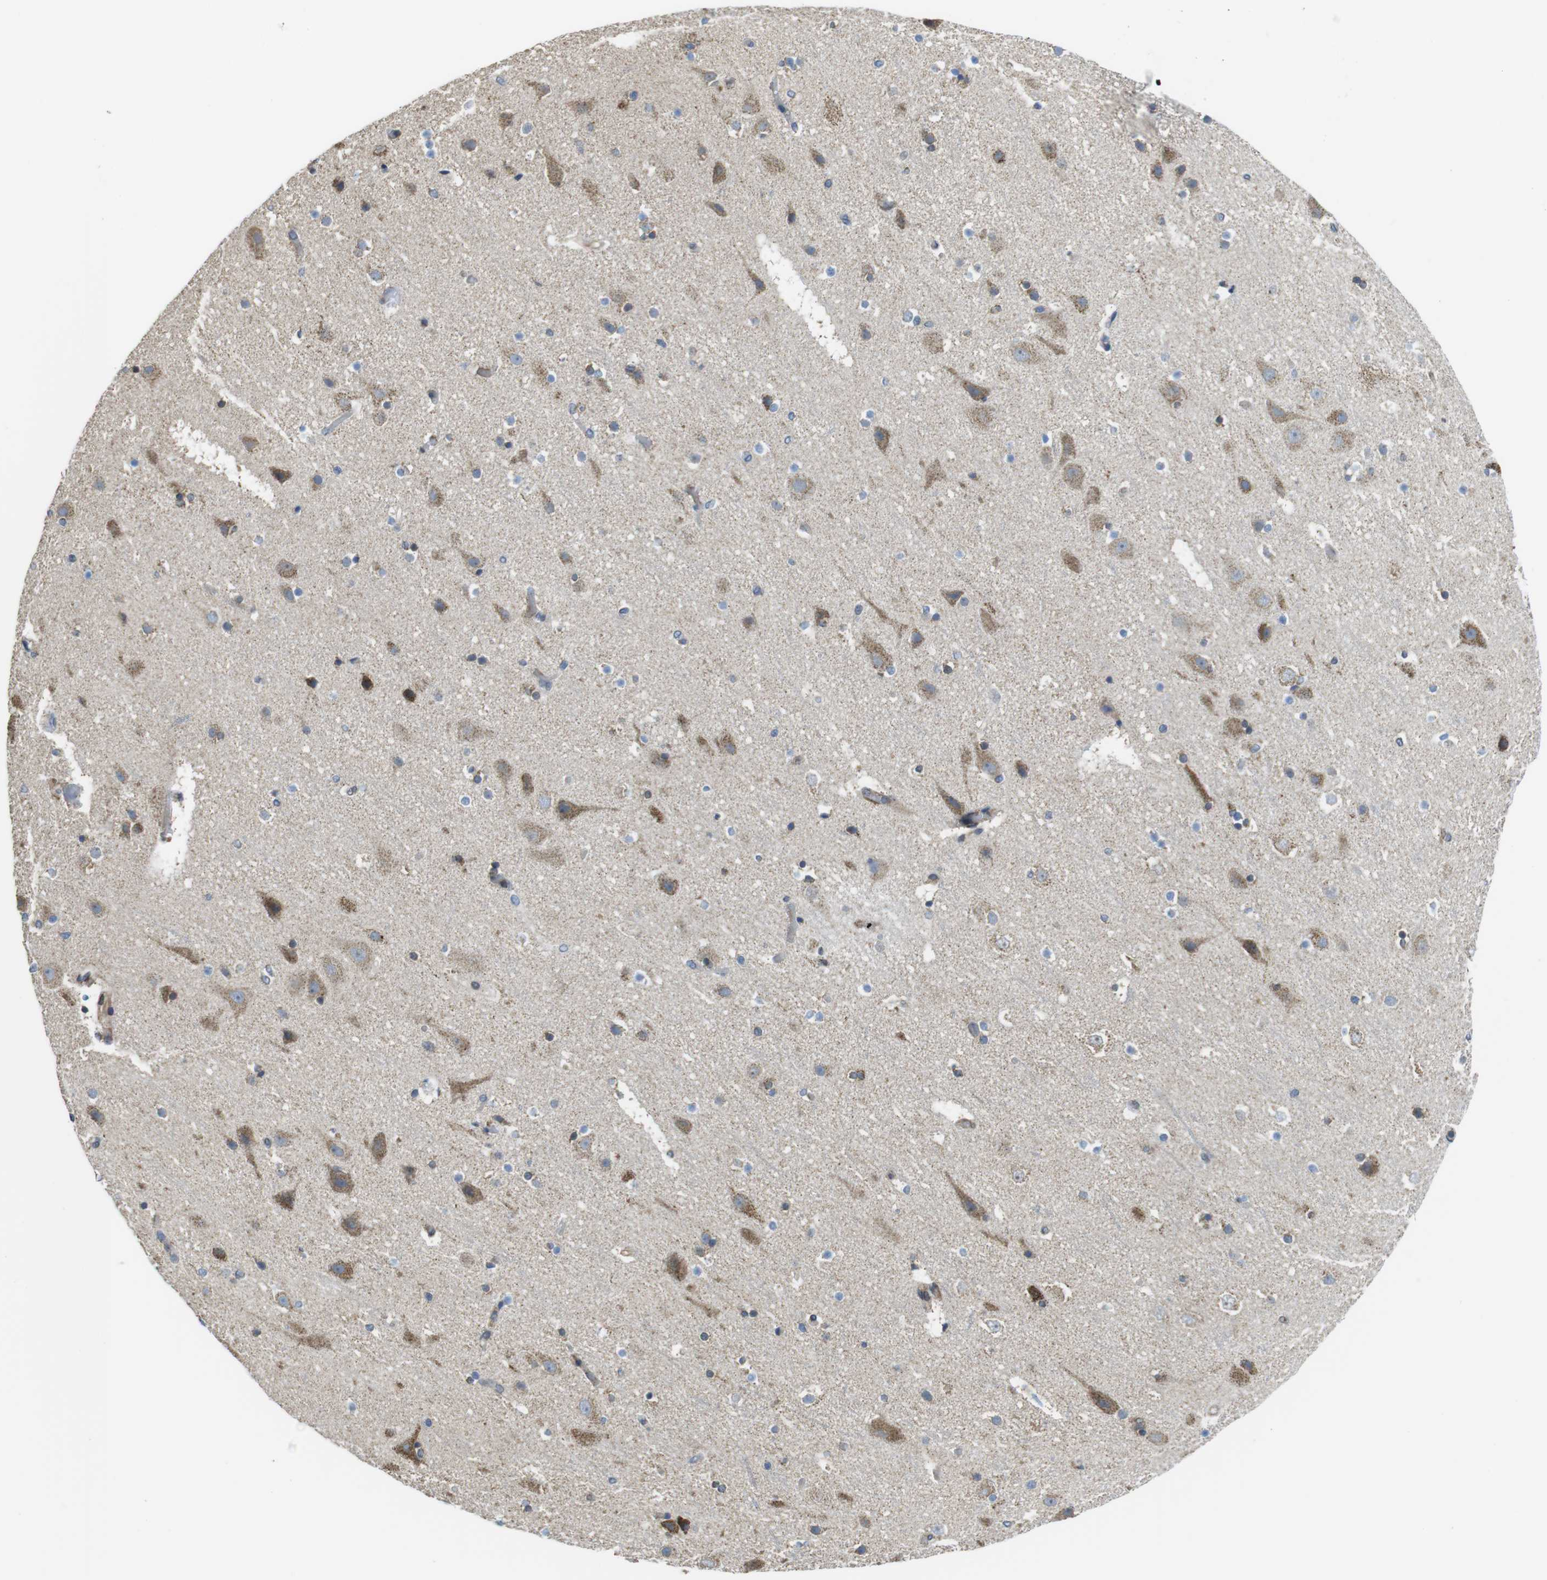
{"staining": {"intensity": "weak", "quantity": ">75%", "location": "cytoplasmic/membranous"}, "tissue": "cerebral cortex", "cell_type": "Endothelial cells", "image_type": "normal", "snomed": [{"axis": "morphology", "description": "Normal tissue, NOS"}, {"axis": "topography", "description": "Cerebral cortex"}], "caption": "A brown stain labels weak cytoplasmic/membranous expression of a protein in endothelial cells of benign human cerebral cortex. (IHC, brightfield microscopy, high magnification).", "gene": "KCNE3", "patient": {"sex": "male", "age": 45}}